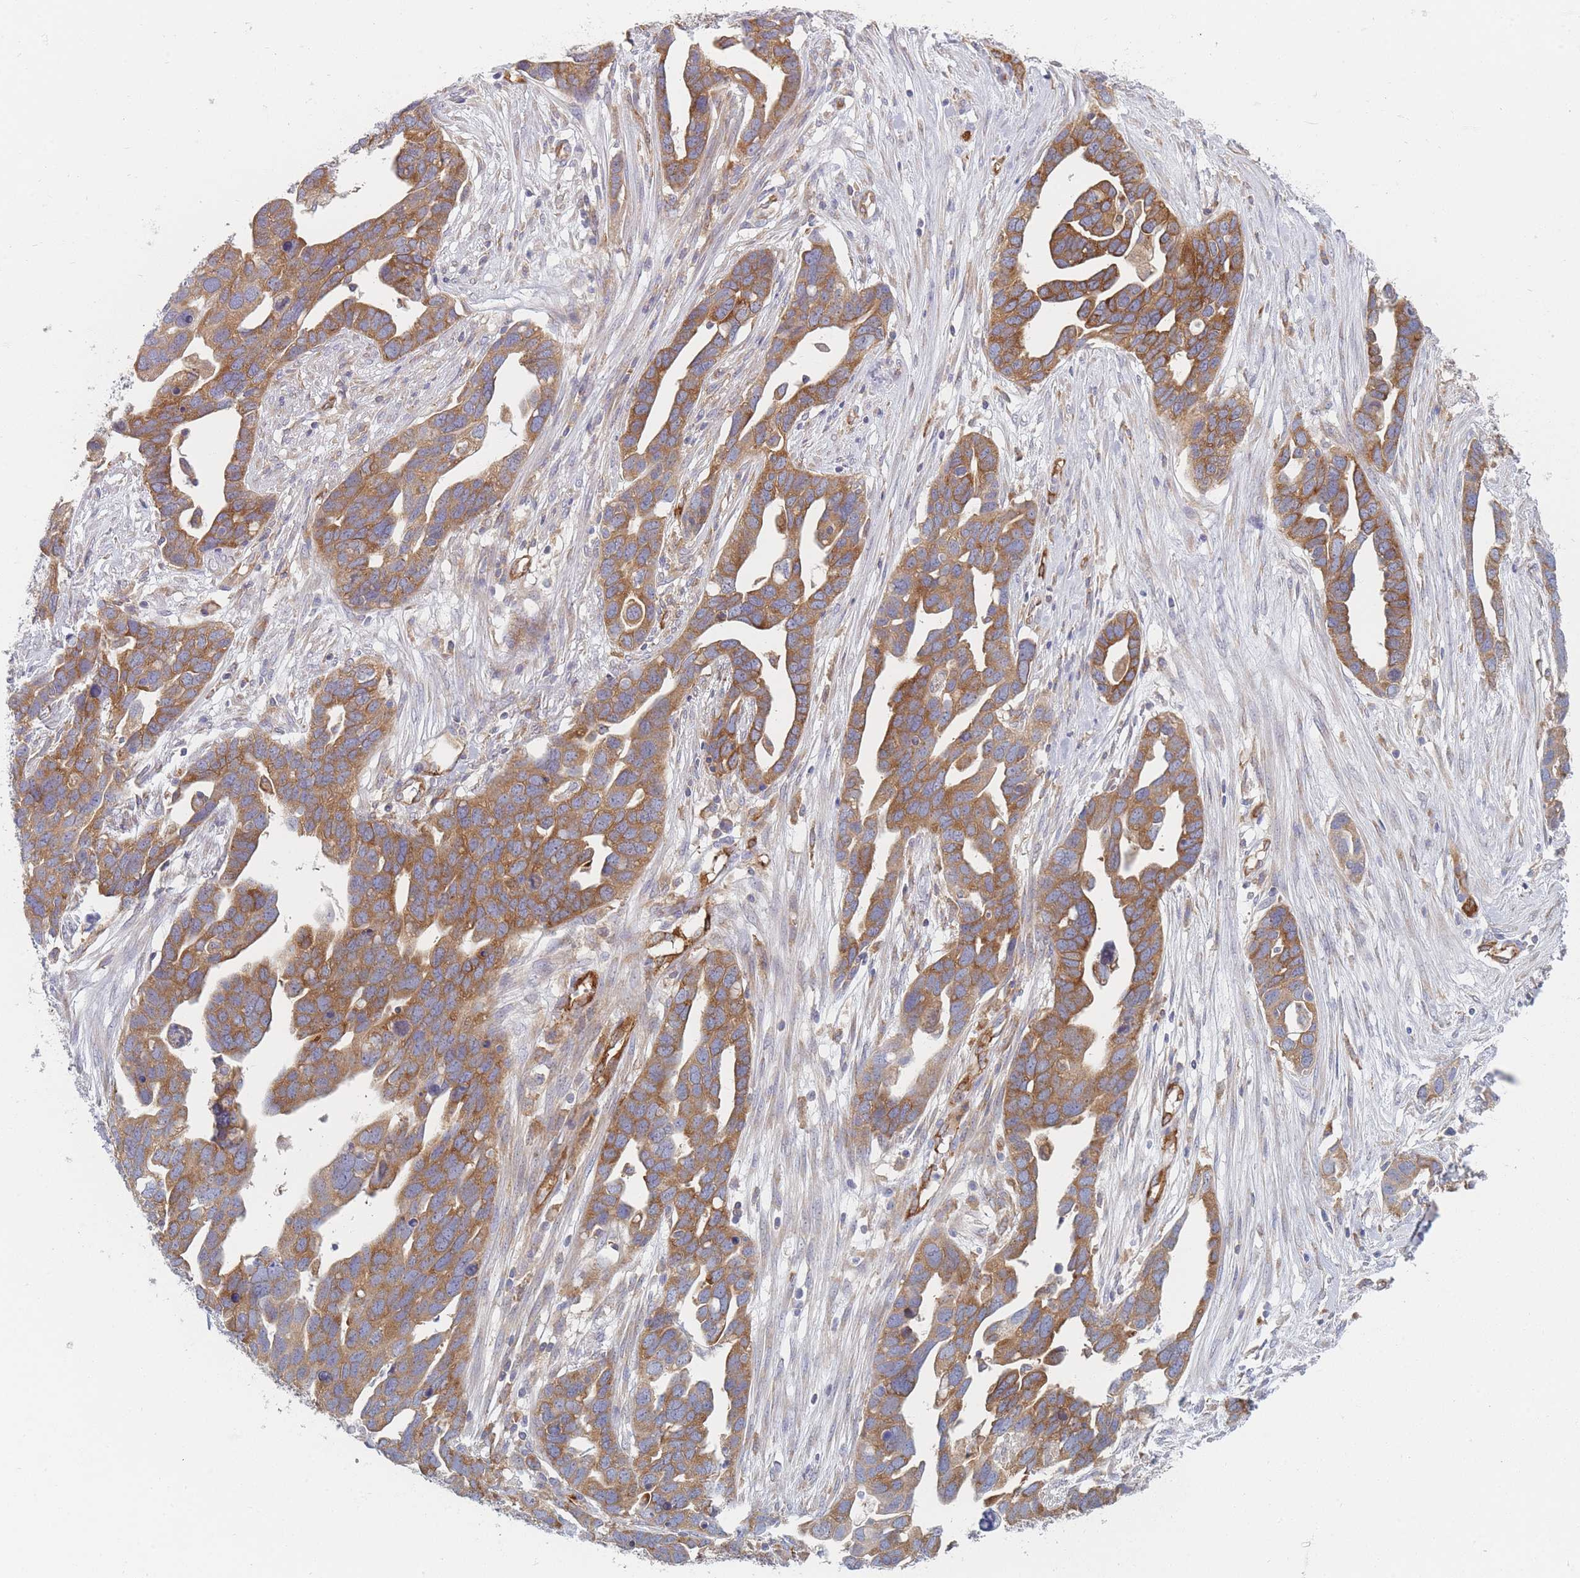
{"staining": {"intensity": "moderate", "quantity": ">75%", "location": "cytoplasmic/membranous"}, "tissue": "ovarian cancer", "cell_type": "Tumor cells", "image_type": "cancer", "snomed": [{"axis": "morphology", "description": "Cystadenocarcinoma, serous, NOS"}, {"axis": "topography", "description": "Ovary"}], "caption": "Moderate cytoplasmic/membranous expression is present in about >75% of tumor cells in ovarian serous cystadenocarcinoma.", "gene": "MAP1S", "patient": {"sex": "female", "age": 54}}